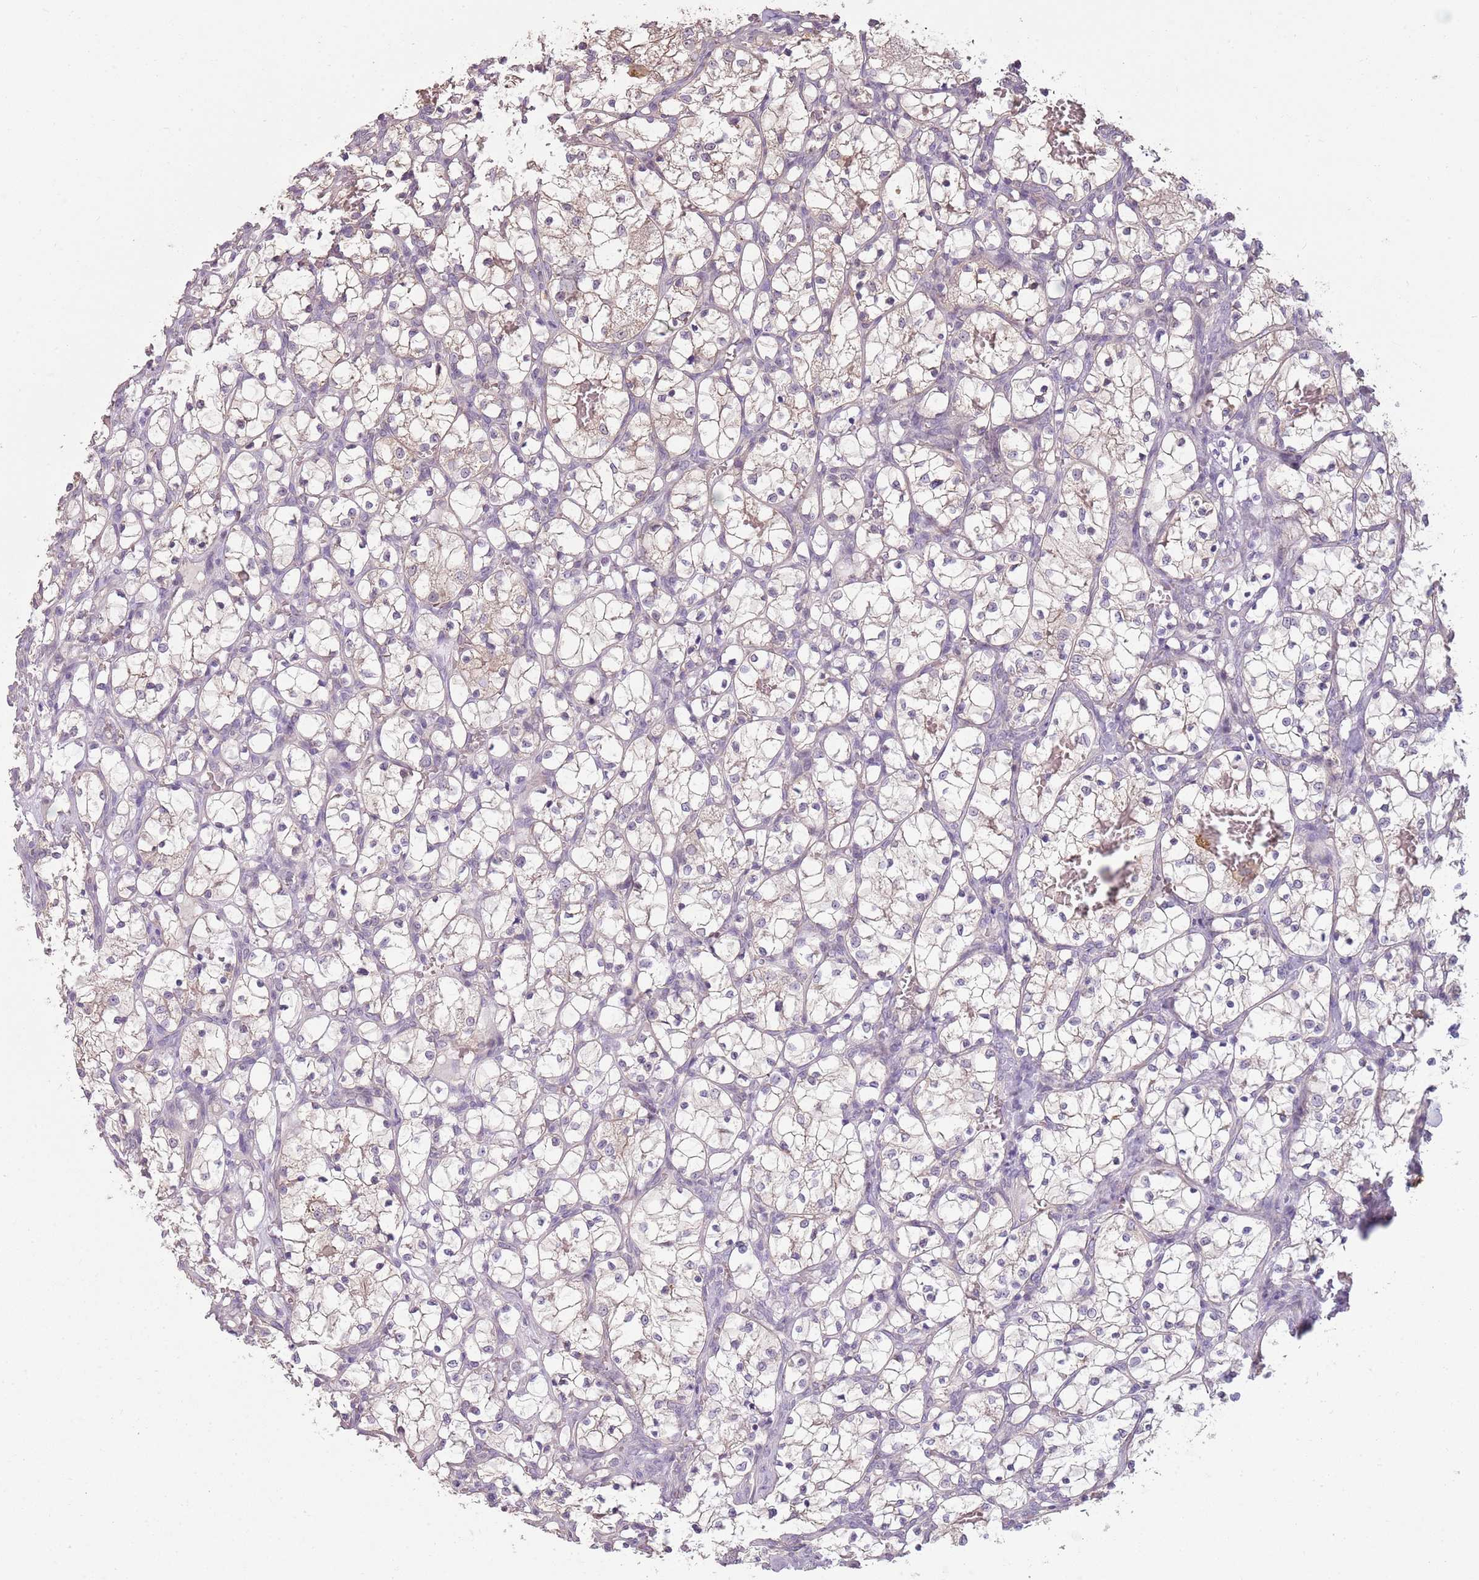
{"staining": {"intensity": "weak", "quantity": "<25%", "location": "cytoplasmic/membranous"}, "tissue": "renal cancer", "cell_type": "Tumor cells", "image_type": "cancer", "snomed": [{"axis": "morphology", "description": "Adenocarcinoma, NOS"}, {"axis": "topography", "description": "Kidney"}], "caption": "A photomicrograph of renal cancer (adenocarcinoma) stained for a protein reveals no brown staining in tumor cells. (Immunohistochemistry, brightfield microscopy, high magnification).", "gene": "TEKT4", "patient": {"sex": "female", "age": 69}}